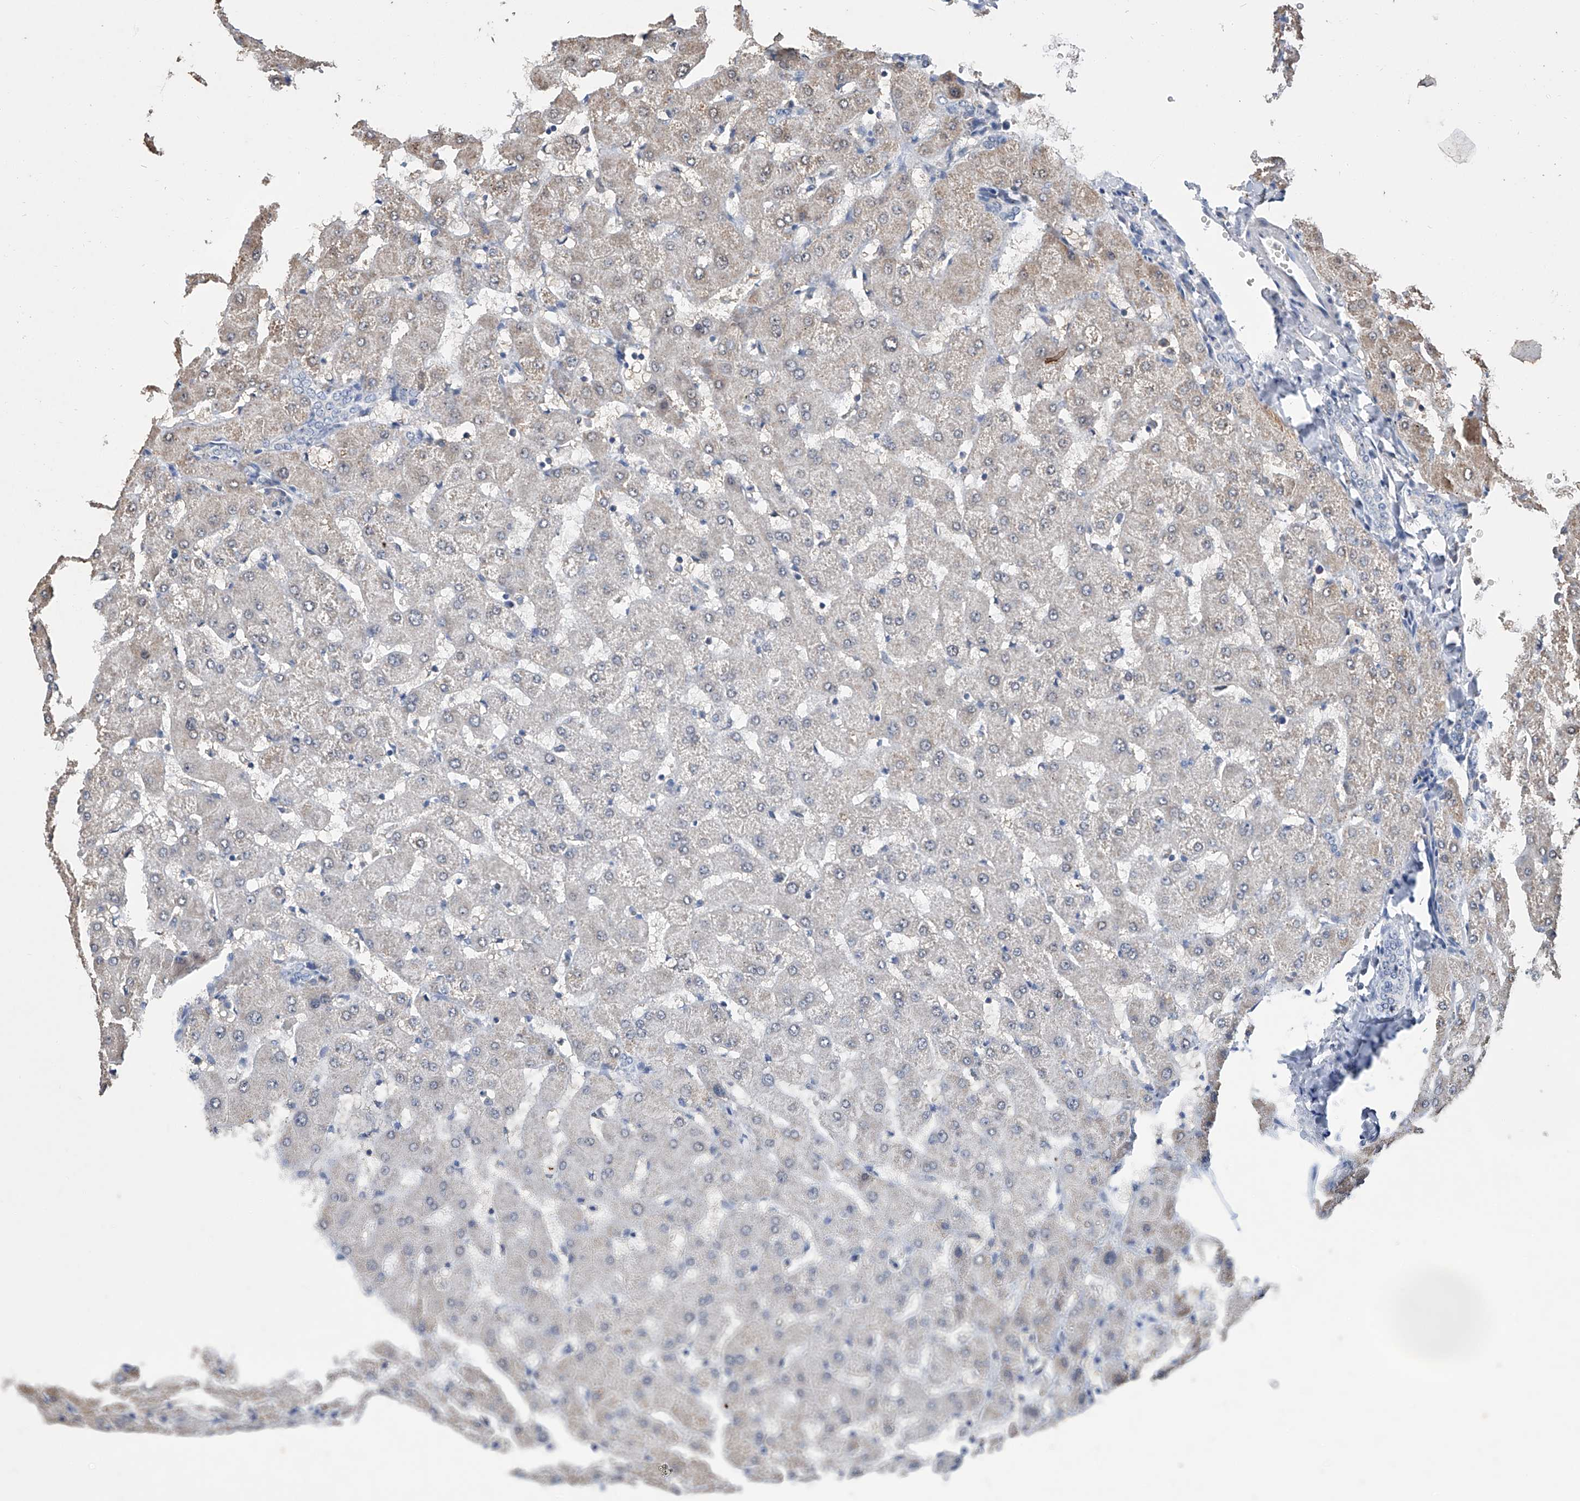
{"staining": {"intensity": "negative", "quantity": "none", "location": "none"}, "tissue": "liver", "cell_type": "Cholangiocytes", "image_type": "normal", "snomed": [{"axis": "morphology", "description": "Normal tissue, NOS"}, {"axis": "topography", "description": "Liver"}], "caption": "An IHC photomicrograph of benign liver is shown. There is no staining in cholangiocytes of liver.", "gene": "GPT", "patient": {"sex": "female", "age": 63}}